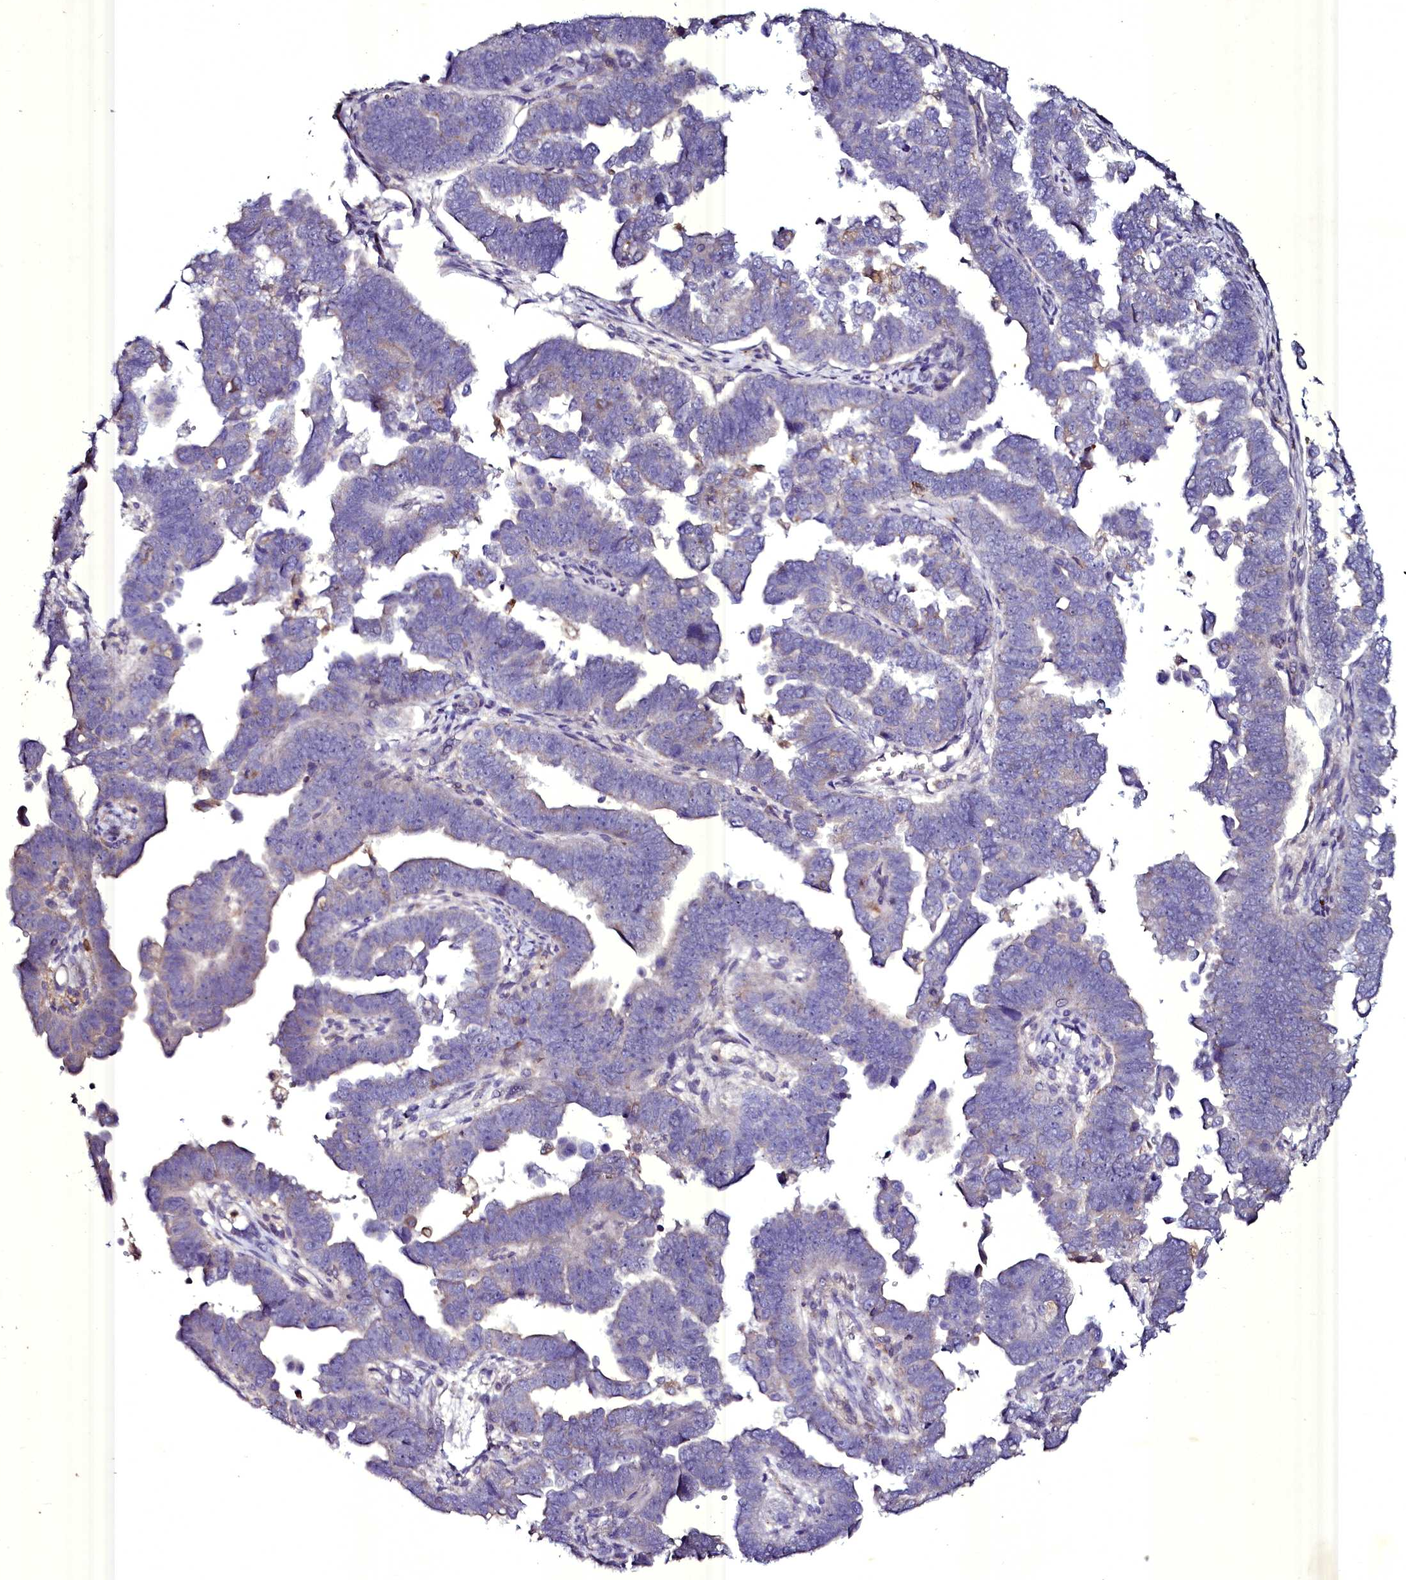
{"staining": {"intensity": "weak", "quantity": "<25%", "location": "cytoplasmic/membranous"}, "tissue": "endometrial cancer", "cell_type": "Tumor cells", "image_type": "cancer", "snomed": [{"axis": "morphology", "description": "Adenocarcinoma, NOS"}, {"axis": "topography", "description": "Endometrium"}], "caption": "This is an immunohistochemistry photomicrograph of endometrial adenocarcinoma. There is no positivity in tumor cells.", "gene": "SELENOT", "patient": {"sex": "female", "age": 75}}